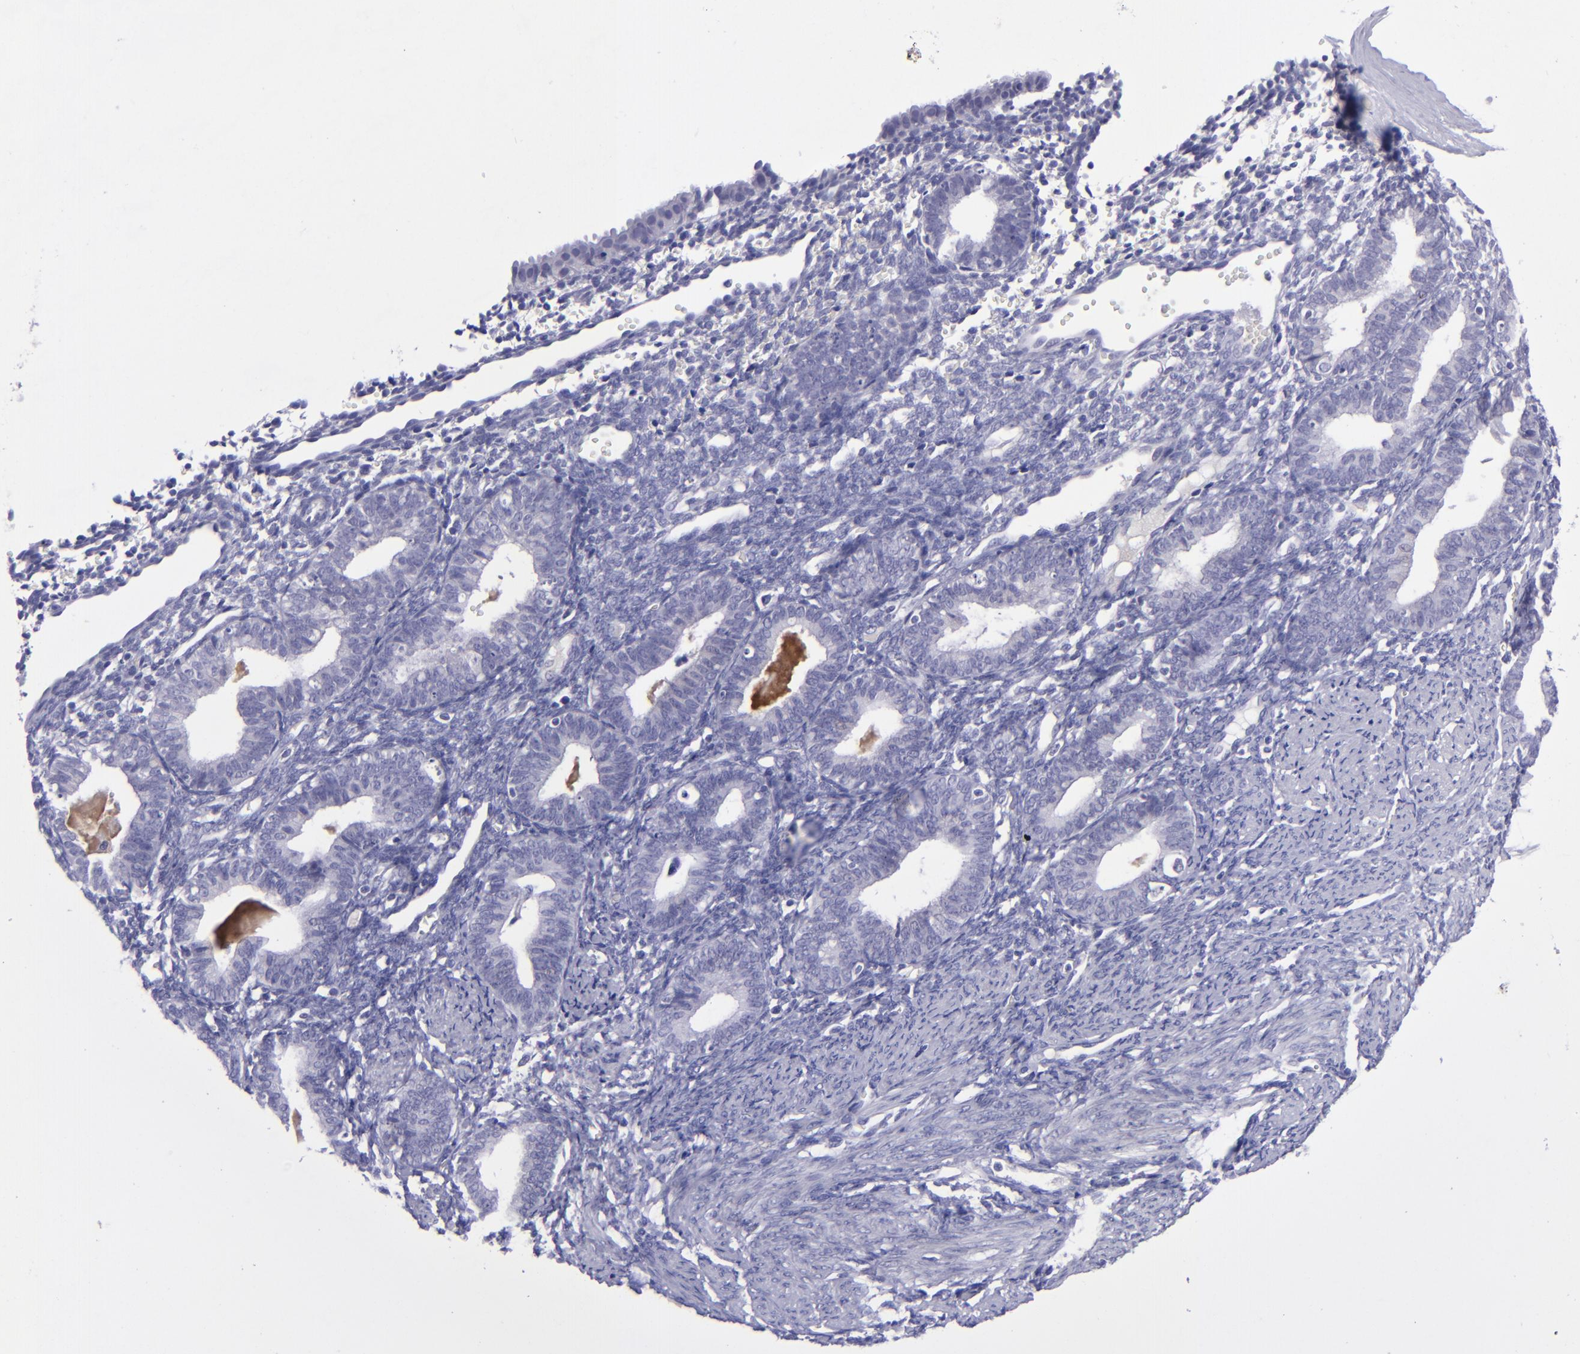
{"staining": {"intensity": "negative", "quantity": "none", "location": "none"}, "tissue": "endometrium", "cell_type": "Cells in endometrial stroma", "image_type": "normal", "snomed": [{"axis": "morphology", "description": "Normal tissue, NOS"}, {"axis": "topography", "description": "Endometrium"}], "caption": "IHC photomicrograph of benign endometrium: human endometrium stained with DAB (3,3'-diaminobenzidine) shows no significant protein expression in cells in endometrial stroma. Brightfield microscopy of IHC stained with DAB (3,3'-diaminobenzidine) (brown) and hematoxylin (blue), captured at high magnification.", "gene": "POU2F2", "patient": {"sex": "female", "age": 61}}